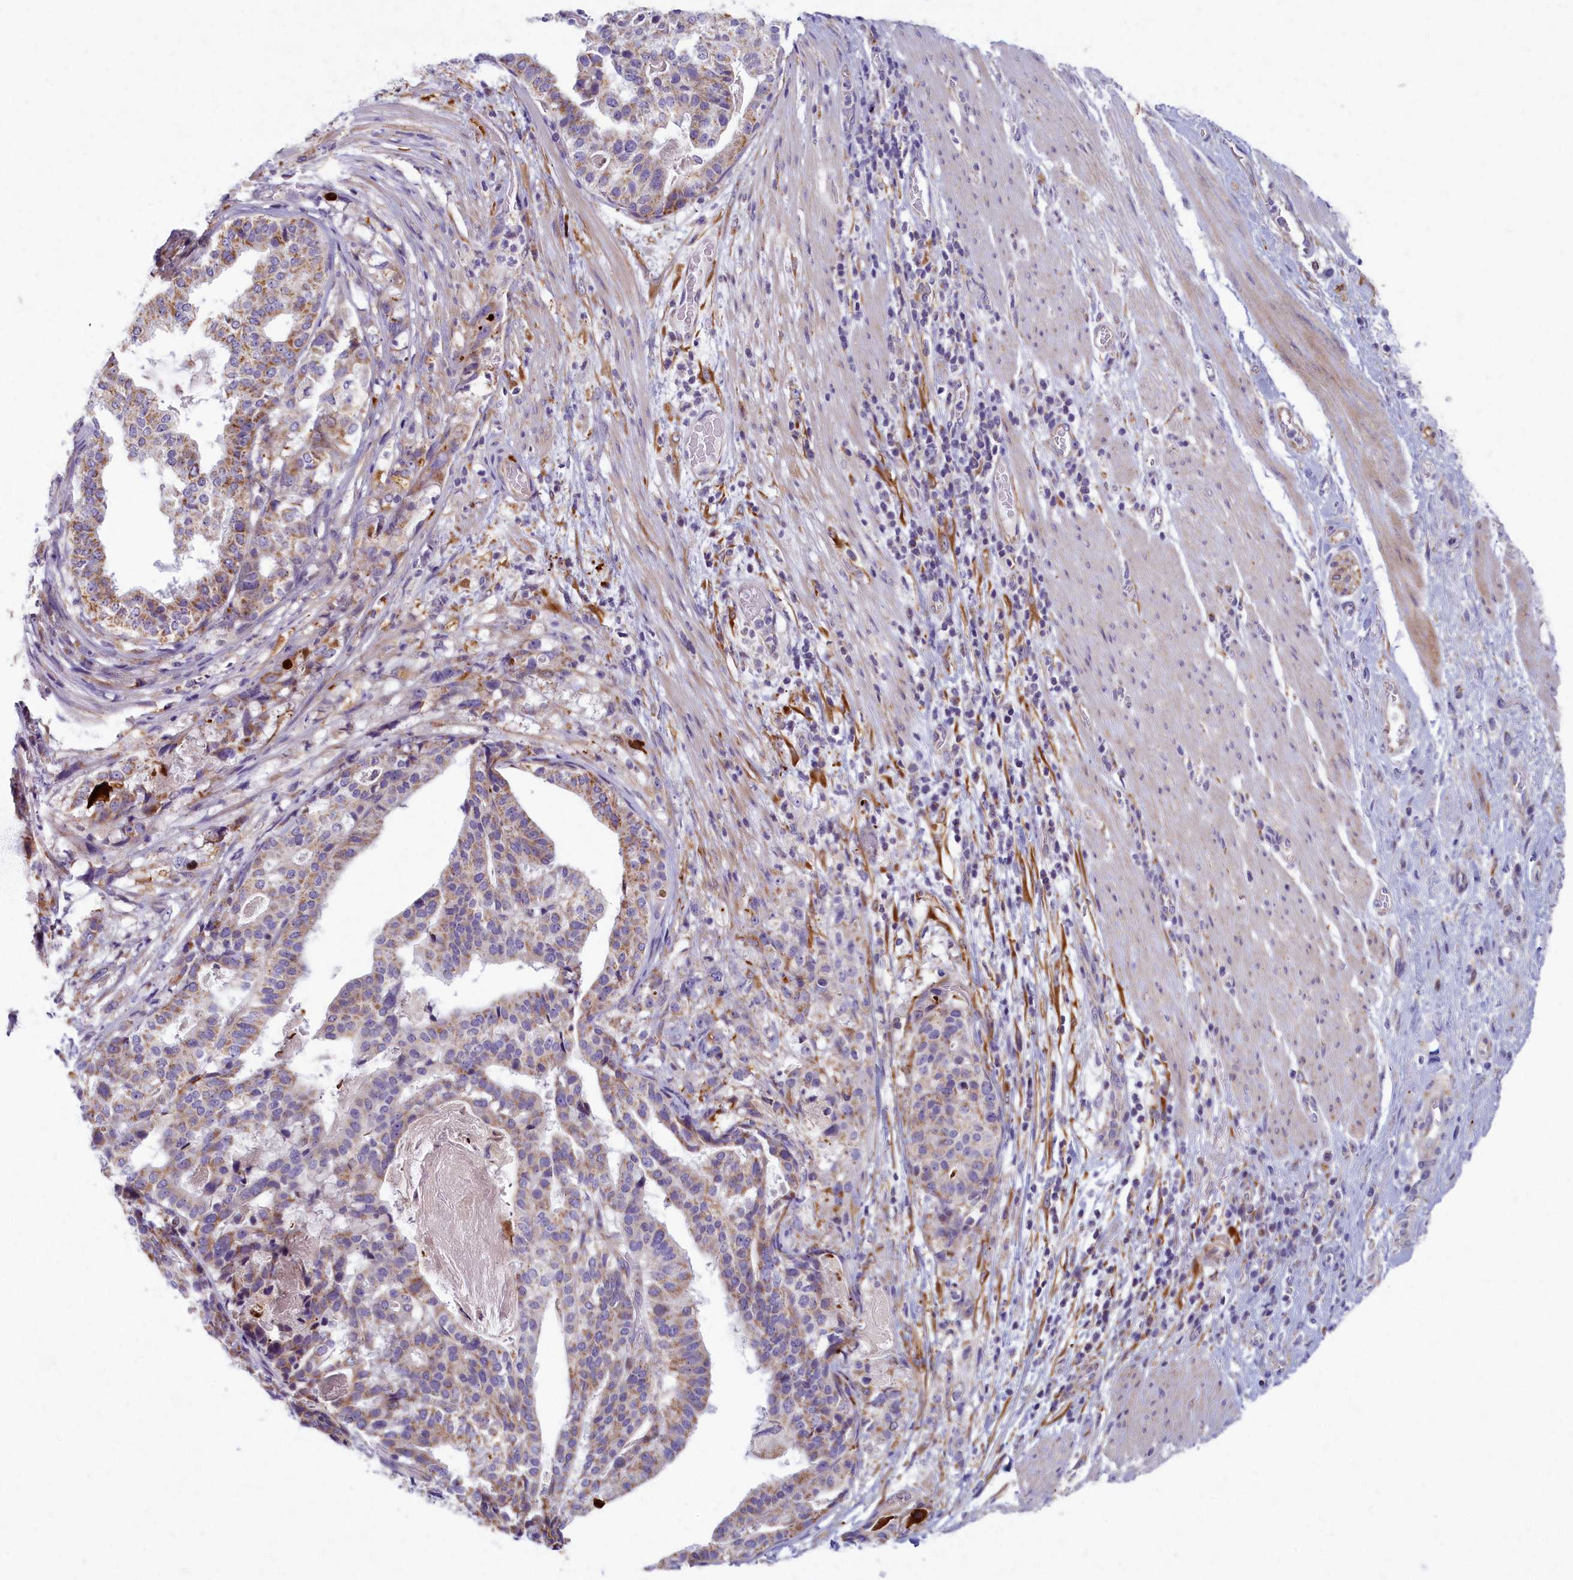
{"staining": {"intensity": "moderate", "quantity": "<25%", "location": "cytoplasmic/membranous"}, "tissue": "stomach cancer", "cell_type": "Tumor cells", "image_type": "cancer", "snomed": [{"axis": "morphology", "description": "Adenocarcinoma, NOS"}, {"axis": "topography", "description": "Stomach"}], "caption": "A brown stain highlights moderate cytoplasmic/membranous staining of a protein in human stomach adenocarcinoma tumor cells. (Stains: DAB in brown, nuclei in blue, Microscopy: brightfield microscopy at high magnification).", "gene": "MRPS25", "patient": {"sex": "male", "age": 48}}